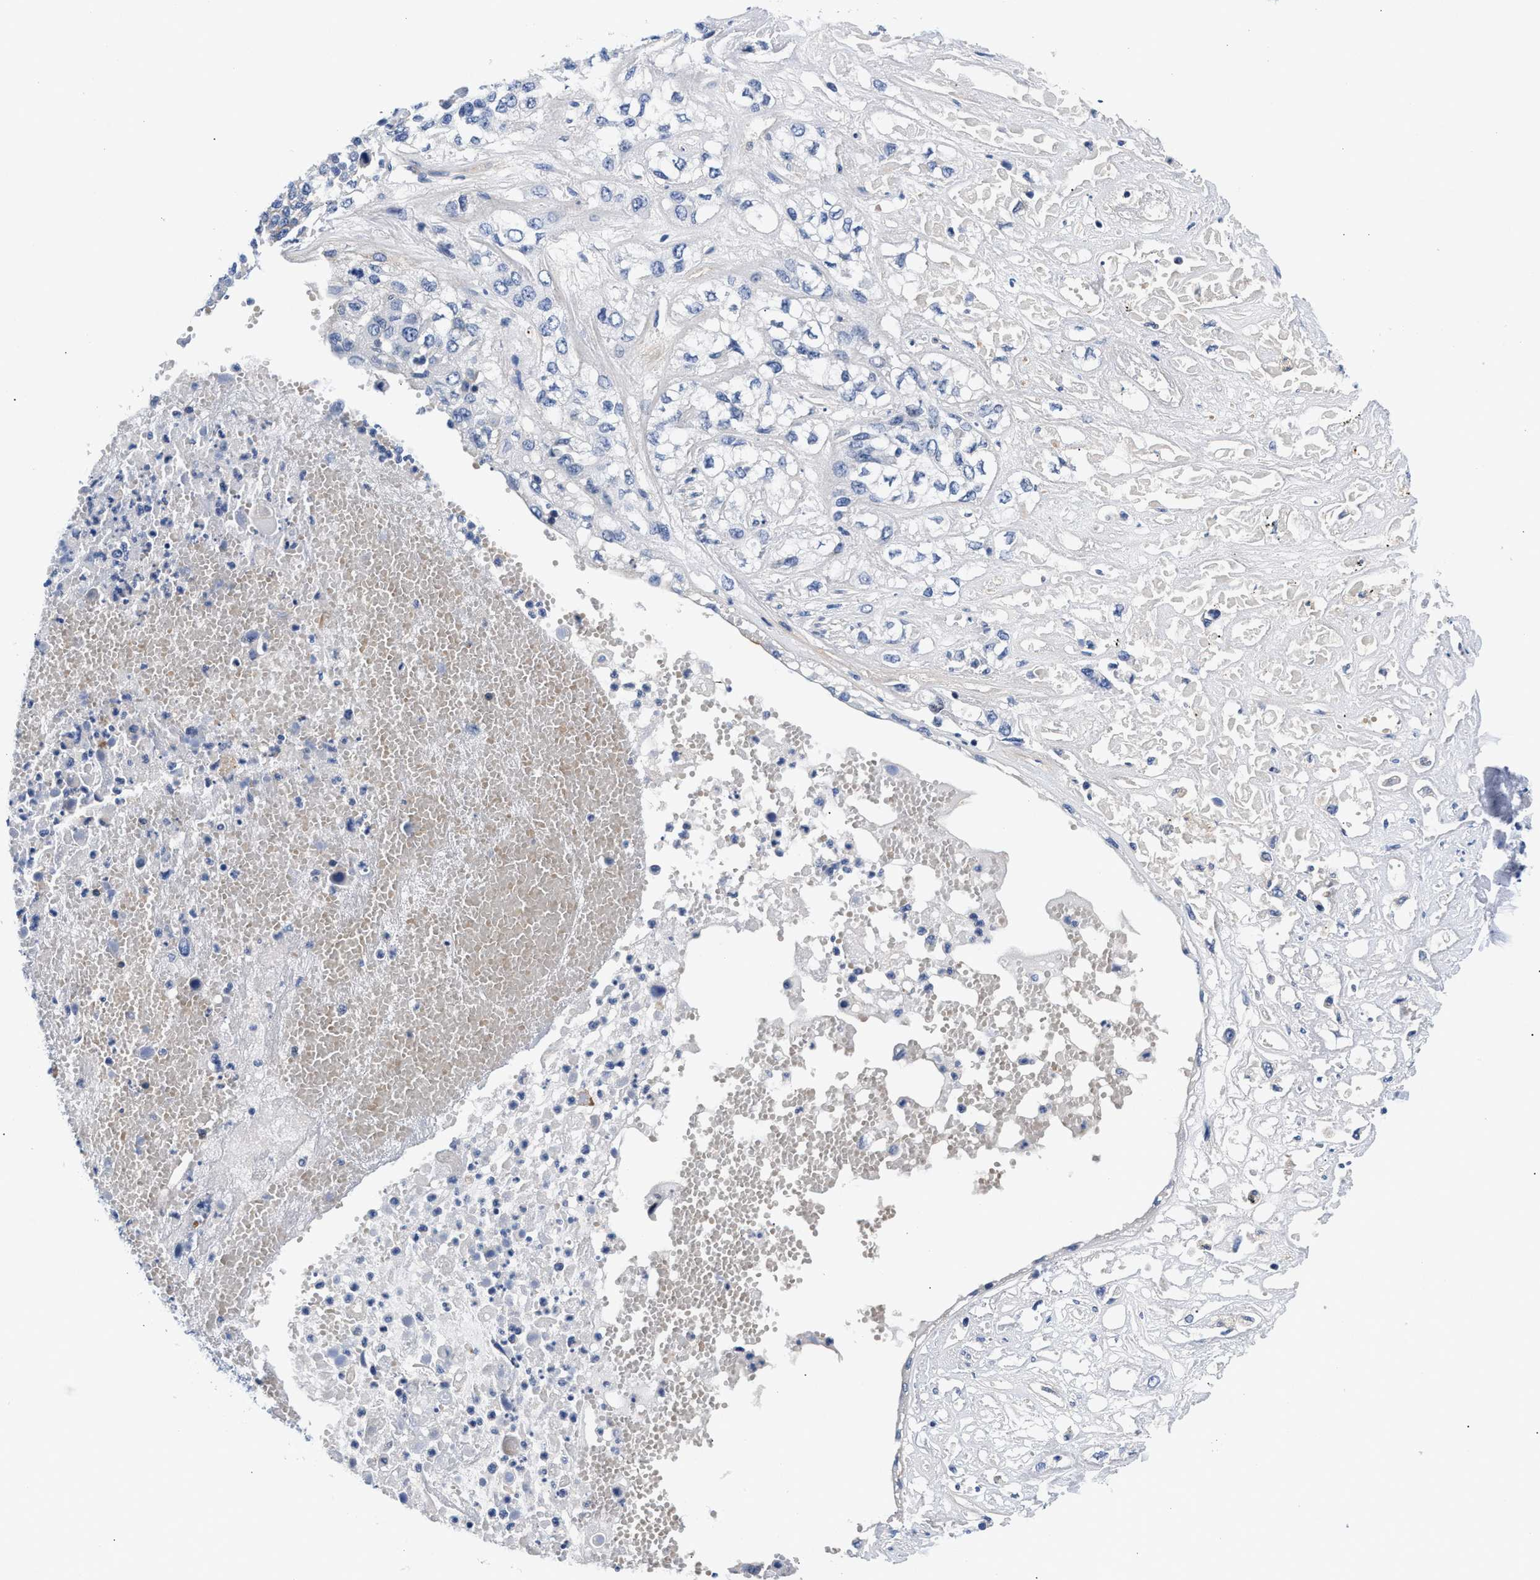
{"staining": {"intensity": "negative", "quantity": "none", "location": "none"}, "tissue": "lung cancer", "cell_type": "Tumor cells", "image_type": "cancer", "snomed": [{"axis": "morphology", "description": "Squamous cell carcinoma, NOS"}, {"axis": "topography", "description": "Lung"}], "caption": "IHC histopathology image of human lung cancer stained for a protein (brown), which shows no positivity in tumor cells.", "gene": "P2RY4", "patient": {"sex": "male", "age": 71}}